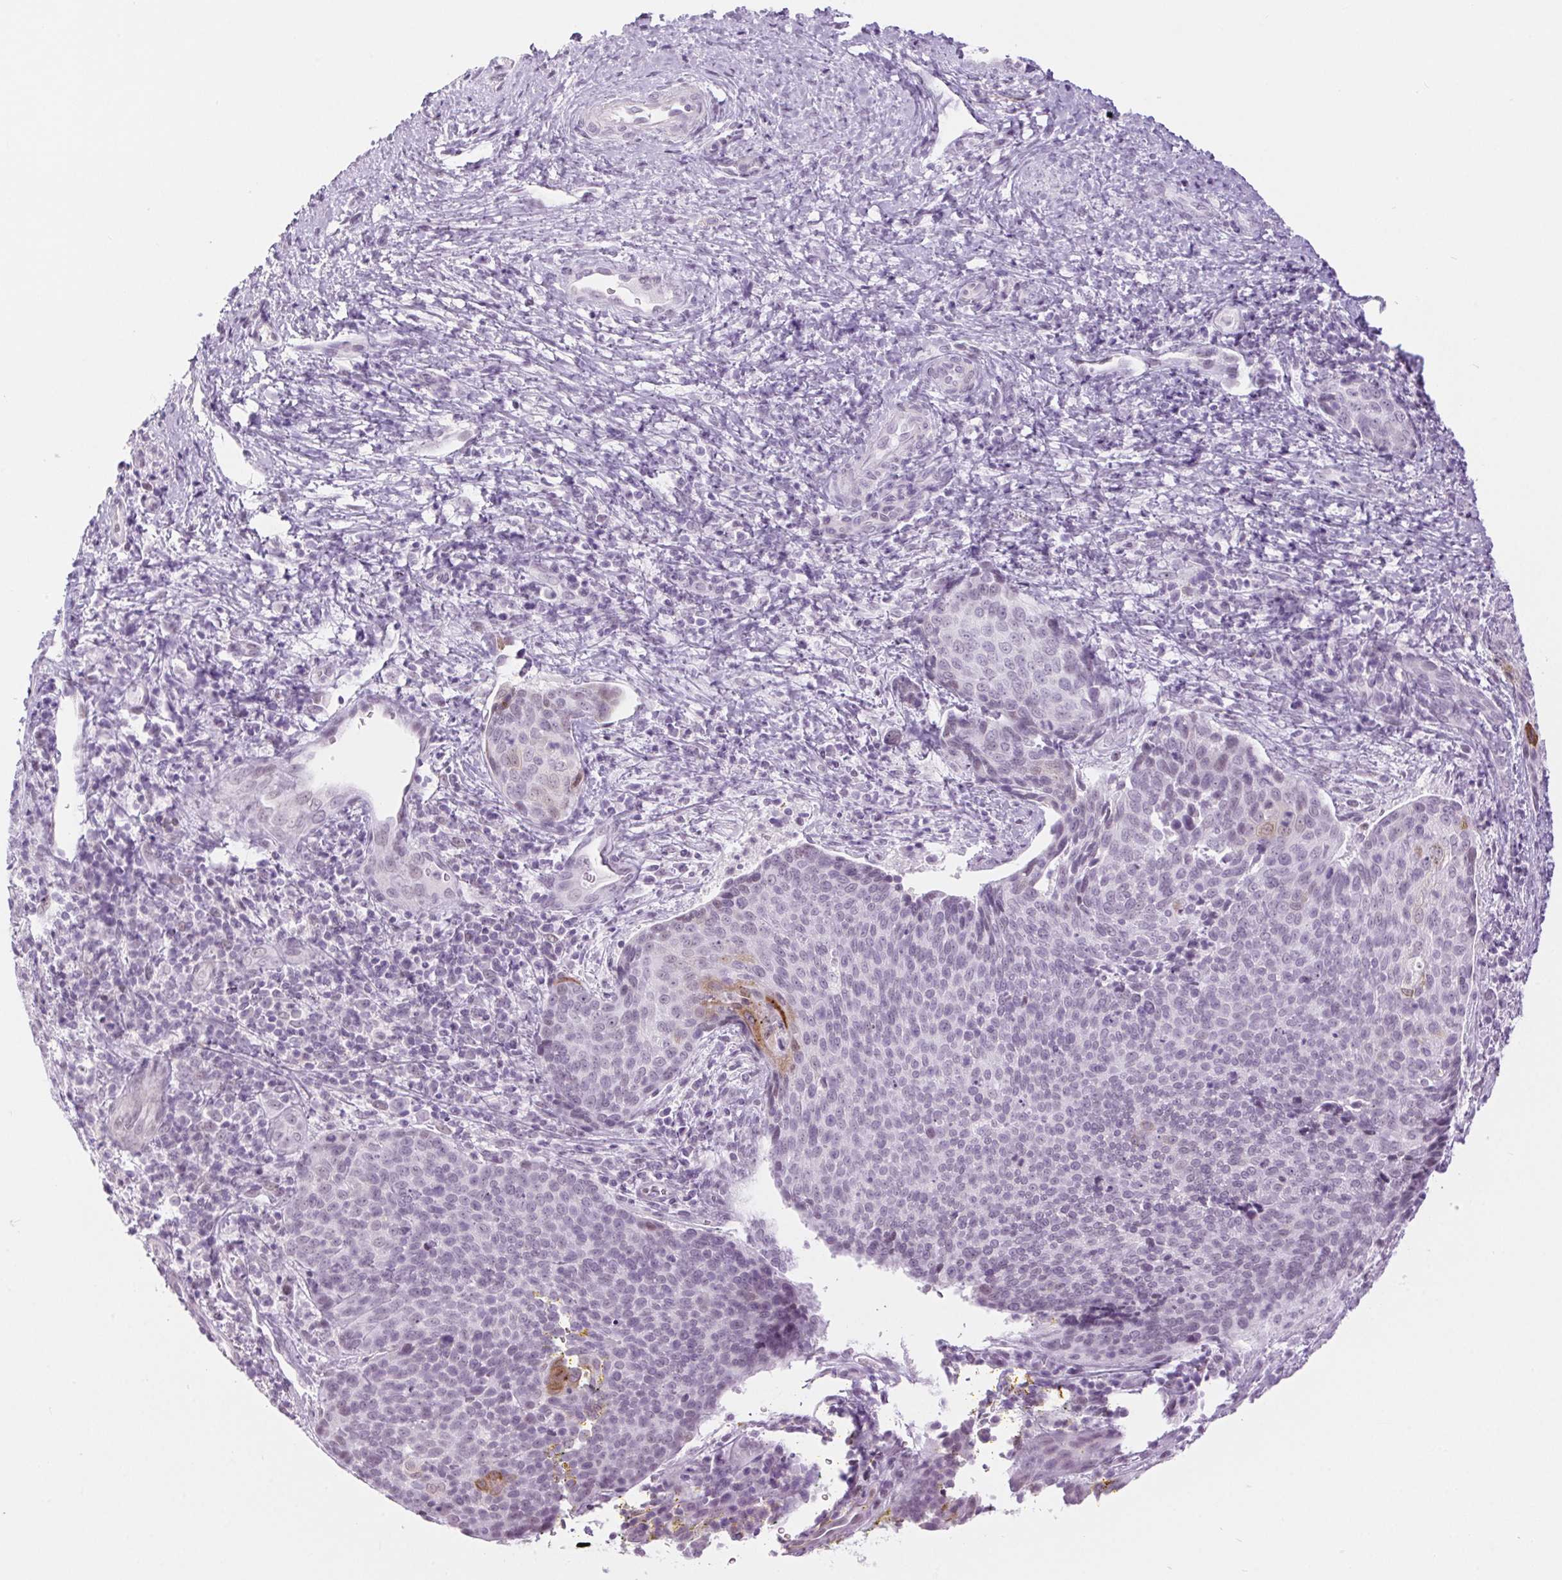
{"staining": {"intensity": "negative", "quantity": "none", "location": "none"}, "tissue": "cervical cancer", "cell_type": "Tumor cells", "image_type": "cancer", "snomed": [{"axis": "morphology", "description": "Squamous cell carcinoma, NOS"}, {"axis": "topography", "description": "Cervix"}], "caption": "IHC of human cervical cancer demonstrates no positivity in tumor cells.", "gene": "BCAS1", "patient": {"sex": "female", "age": 34}}